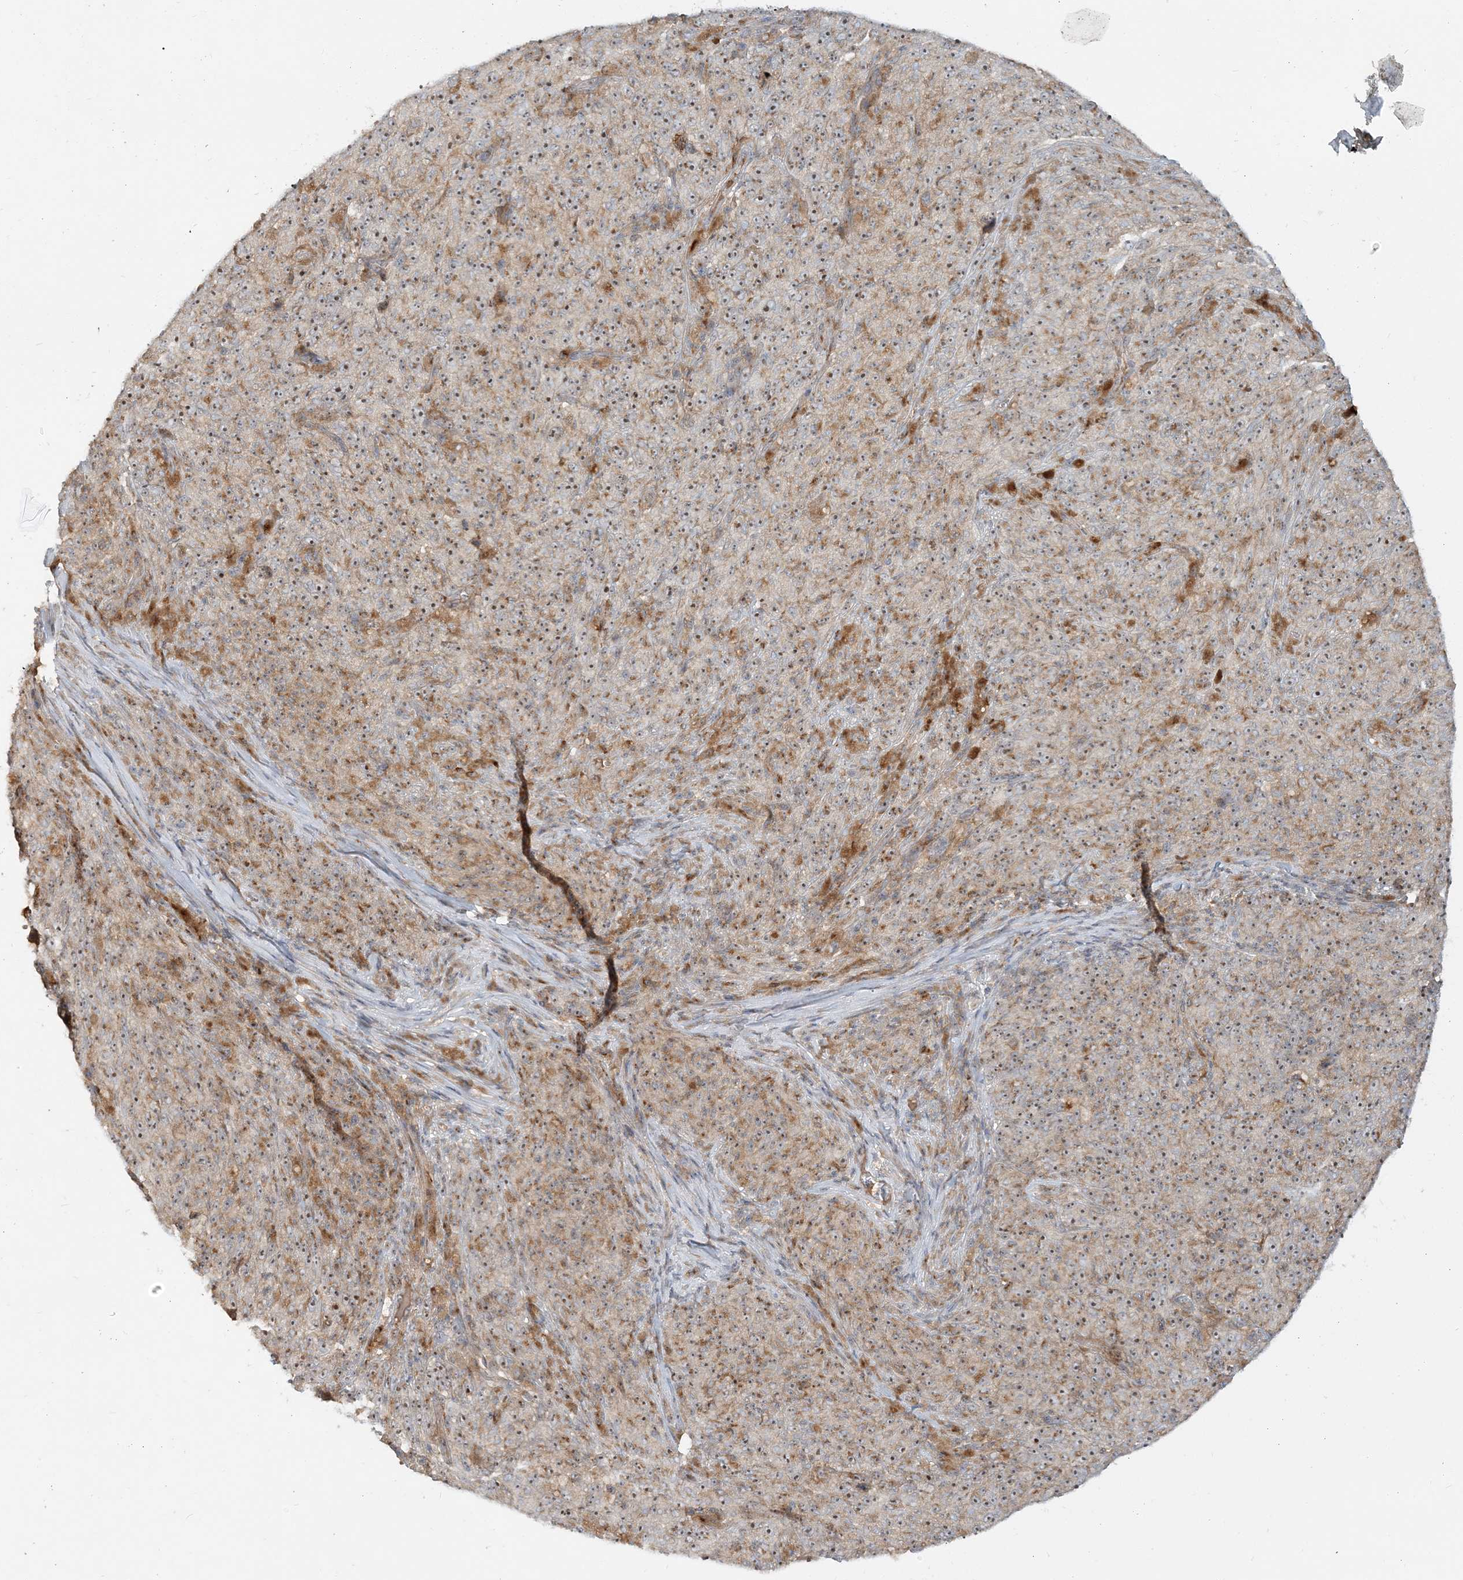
{"staining": {"intensity": "moderate", "quantity": ">75%", "location": "cytoplasmic/membranous,nuclear"}, "tissue": "melanoma", "cell_type": "Tumor cells", "image_type": "cancer", "snomed": [{"axis": "morphology", "description": "Malignant melanoma, NOS"}, {"axis": "topography", "description": "Skin"}], "caption": "Malignant melanoma was stained to show a protein in brown. There is medium levels of moderate cytoplasmic/membranous and nuclear positivity in about >75% of tumor cells.", "gene": "AP1AR", "patient": {"sex": "female", "age": 82}}